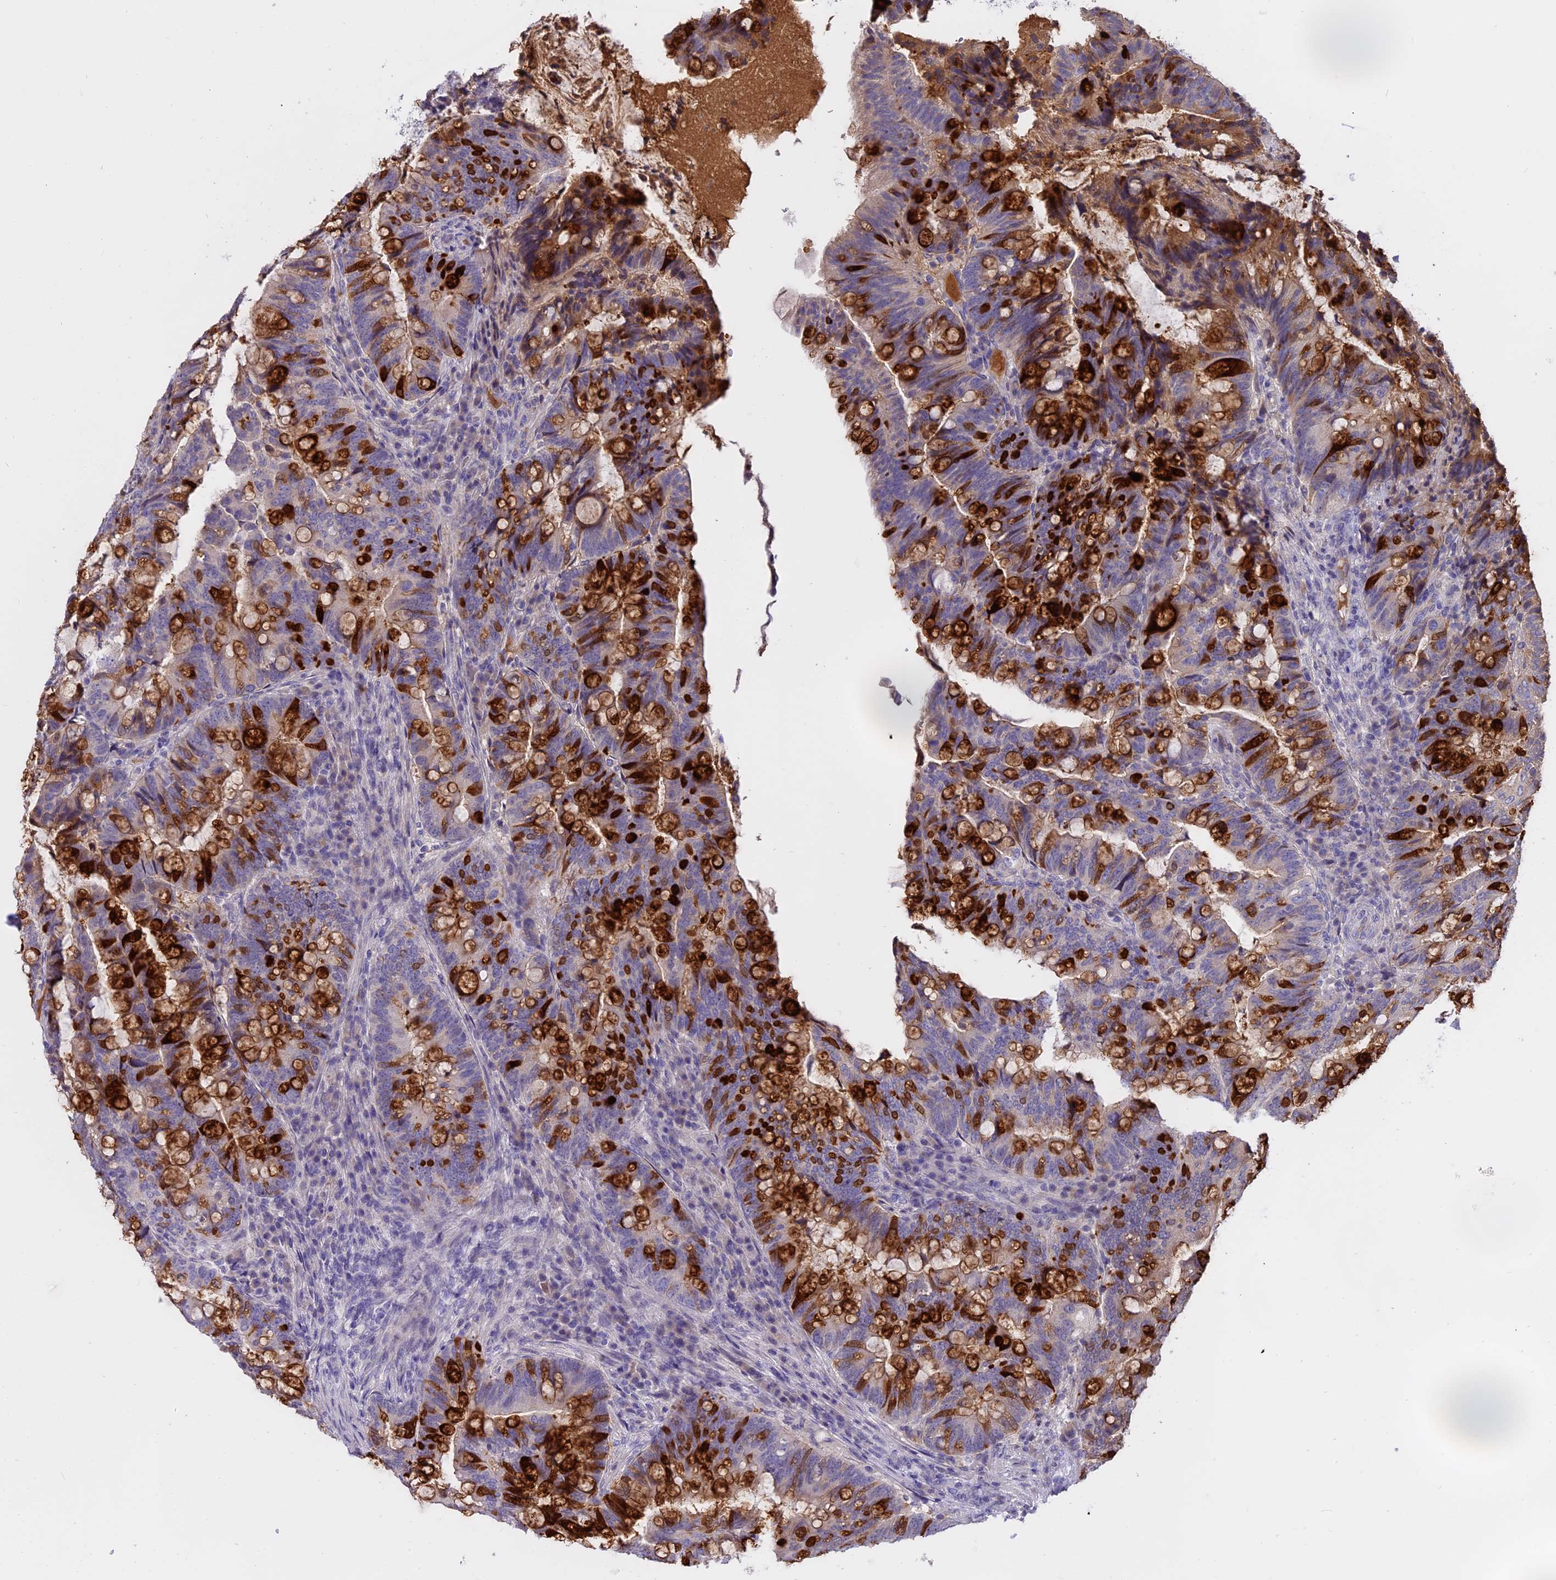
{"staining": {"intensity": "negative", "quantity": "none", "location": "none"}, "tissue": "colorectal cancer", "cell_type": "Tumor cells", "image_type": "cancer", "snomed": [{"axis": "morphology", "description": "Adenocarcinoma, NOS"}, {"axis": "topography", "description": "Colon"}], "caption": "Immunohistochemistry of colorectal cancer exhibits no positivity in tumor cells. (DAB (3,3'-diaminobenzidine) immunohistochemistry (IHC) with hematoxylin counter stain).", "gene": "WFDC2", "patient": {"sex": "female", "age": 66}}